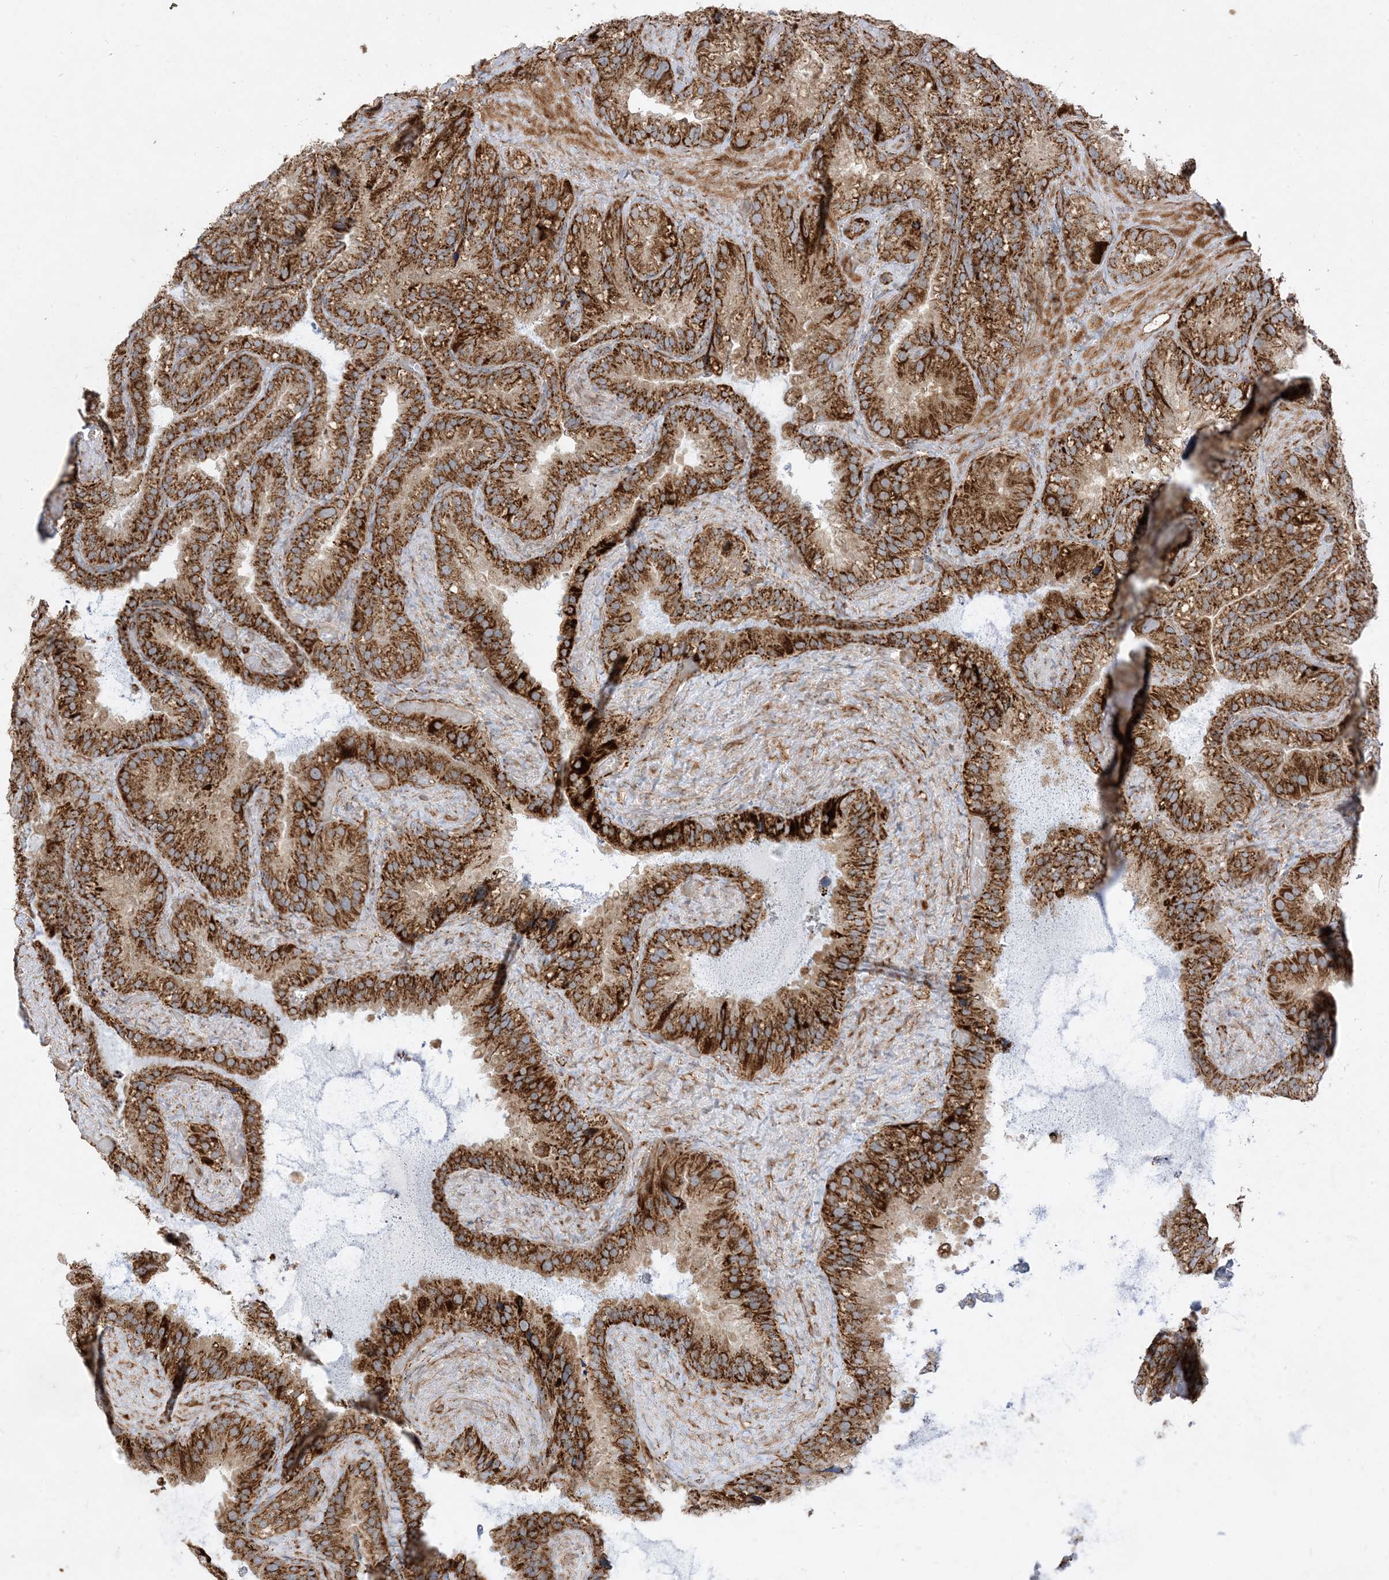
{"staining": {"intensity": "strong", "quantity": ">75%", "location": "cytoplasmic/membranous"}, "tissue": "seminal vesicle", "cell_type": "Glandular cells", "image_type": "normal", "snomed": [{"axis": "morphology", "description": "Normal tissue, NOS"}, {"axis": "topography", "description": "Prostate"}, {"axis": "topography", "description": "Seminal veicle"}], "caption": "Glandular cells reveal high levels of strong cytoplasmic/membranous positivity in approximately >75% of cells in benign human seminal vesicle. The staining was performed using DAB (3,3'-diaminobenzidine), with brown indicating positive protein expression. Nuclei are stained blue with hematoxylin.", "gene": "AARS2", "patient": {"sex": "male", "age": 68}}